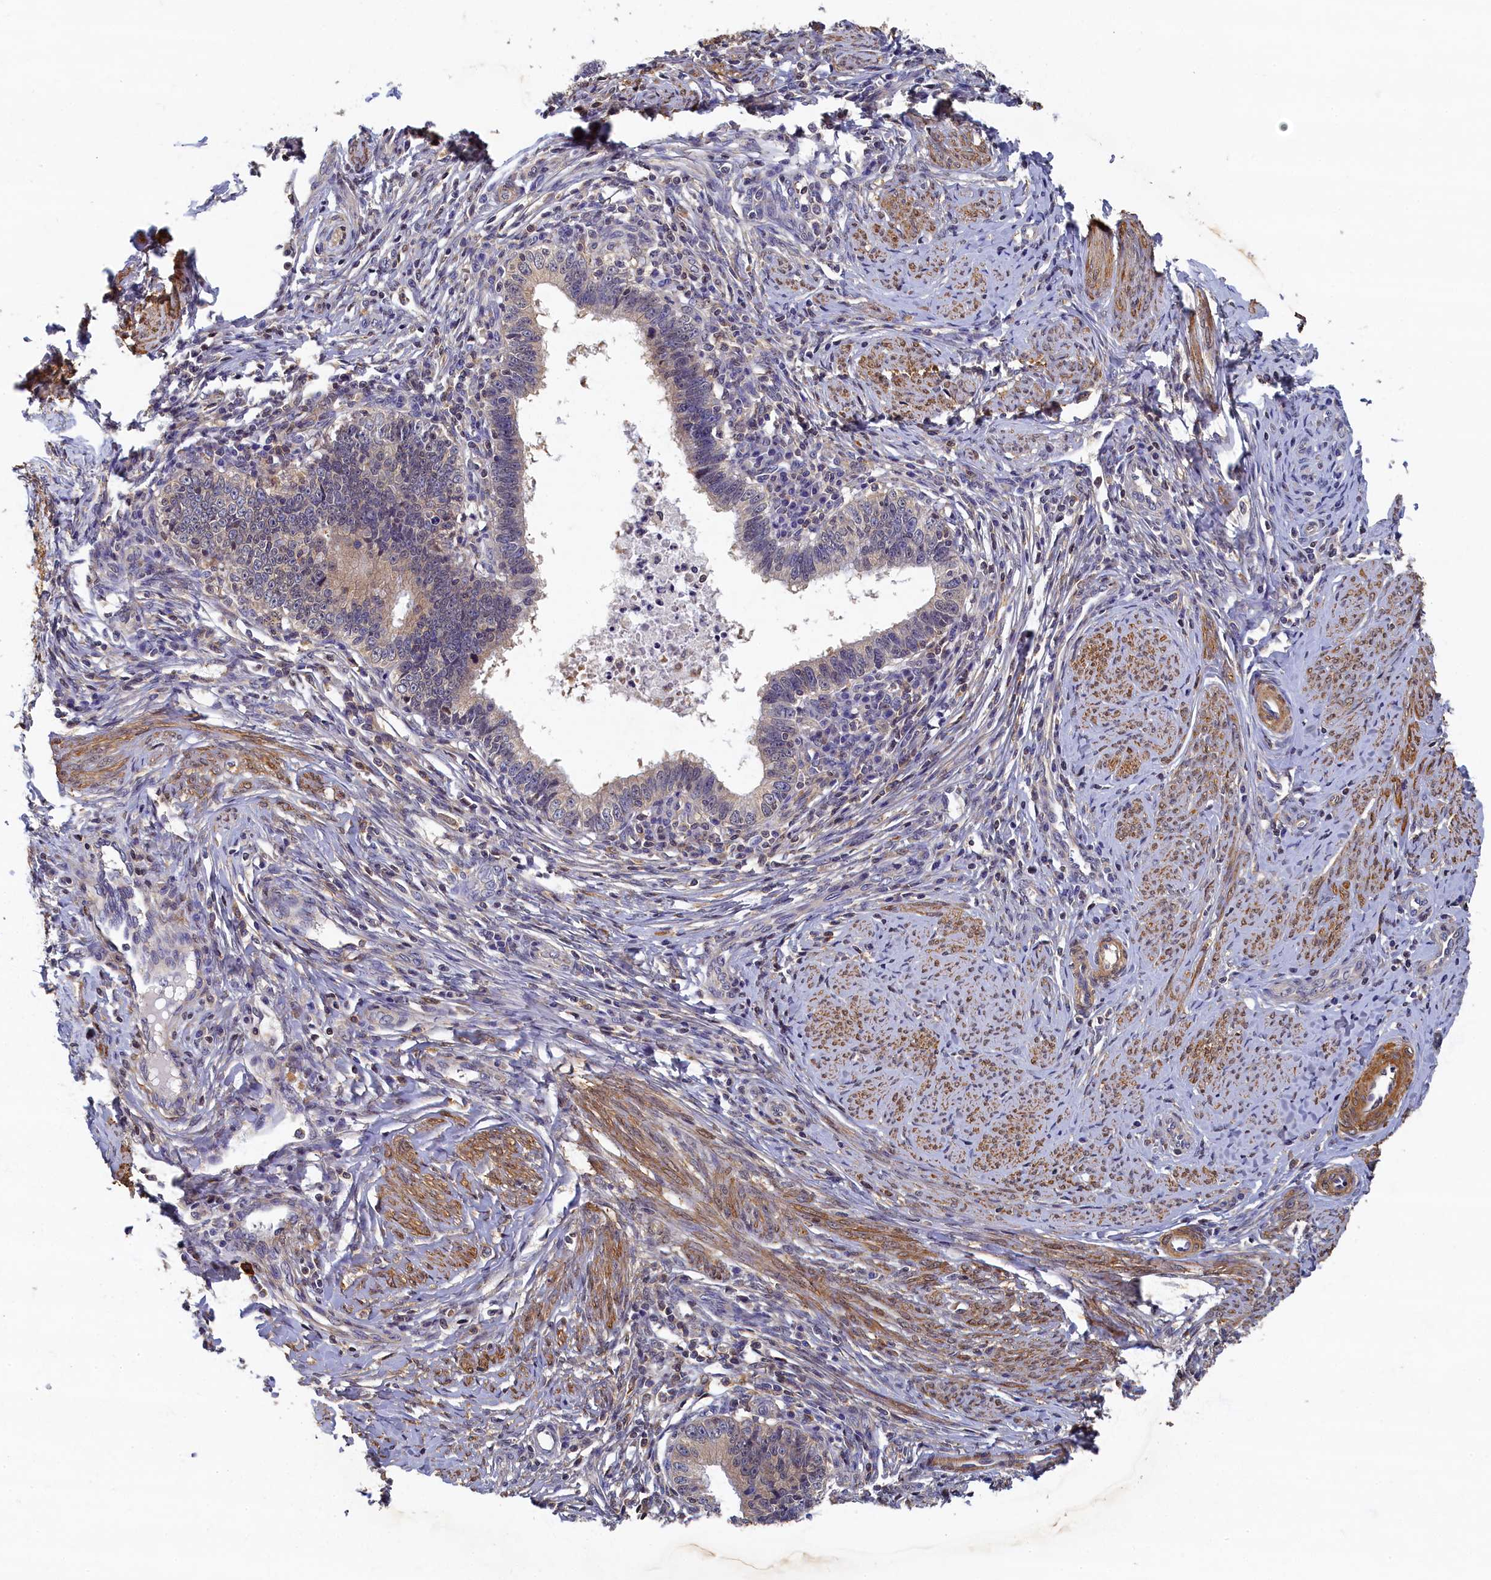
{"staining": {"intensity": "weak", "quantity": "<25%", "location": "cytoplasmic/membranous"}, "tissue": "cervical cancer", "cell_type": "Tumor cells", "image_type": "cancer", "snomed": [{"axis": "morphology", "description": "Adenocarcinoma, NOS"}, {"axis": "topography", "description": "Cervix"}], "caption": "This is a image of IHC staining of cervical cancer, which shows no staining in tumor cells. (Immunohistochemistry, brightfield microscopy, high magnification).", "gene": "TBCB", "patient": {"sex": "female", "age": 36}}